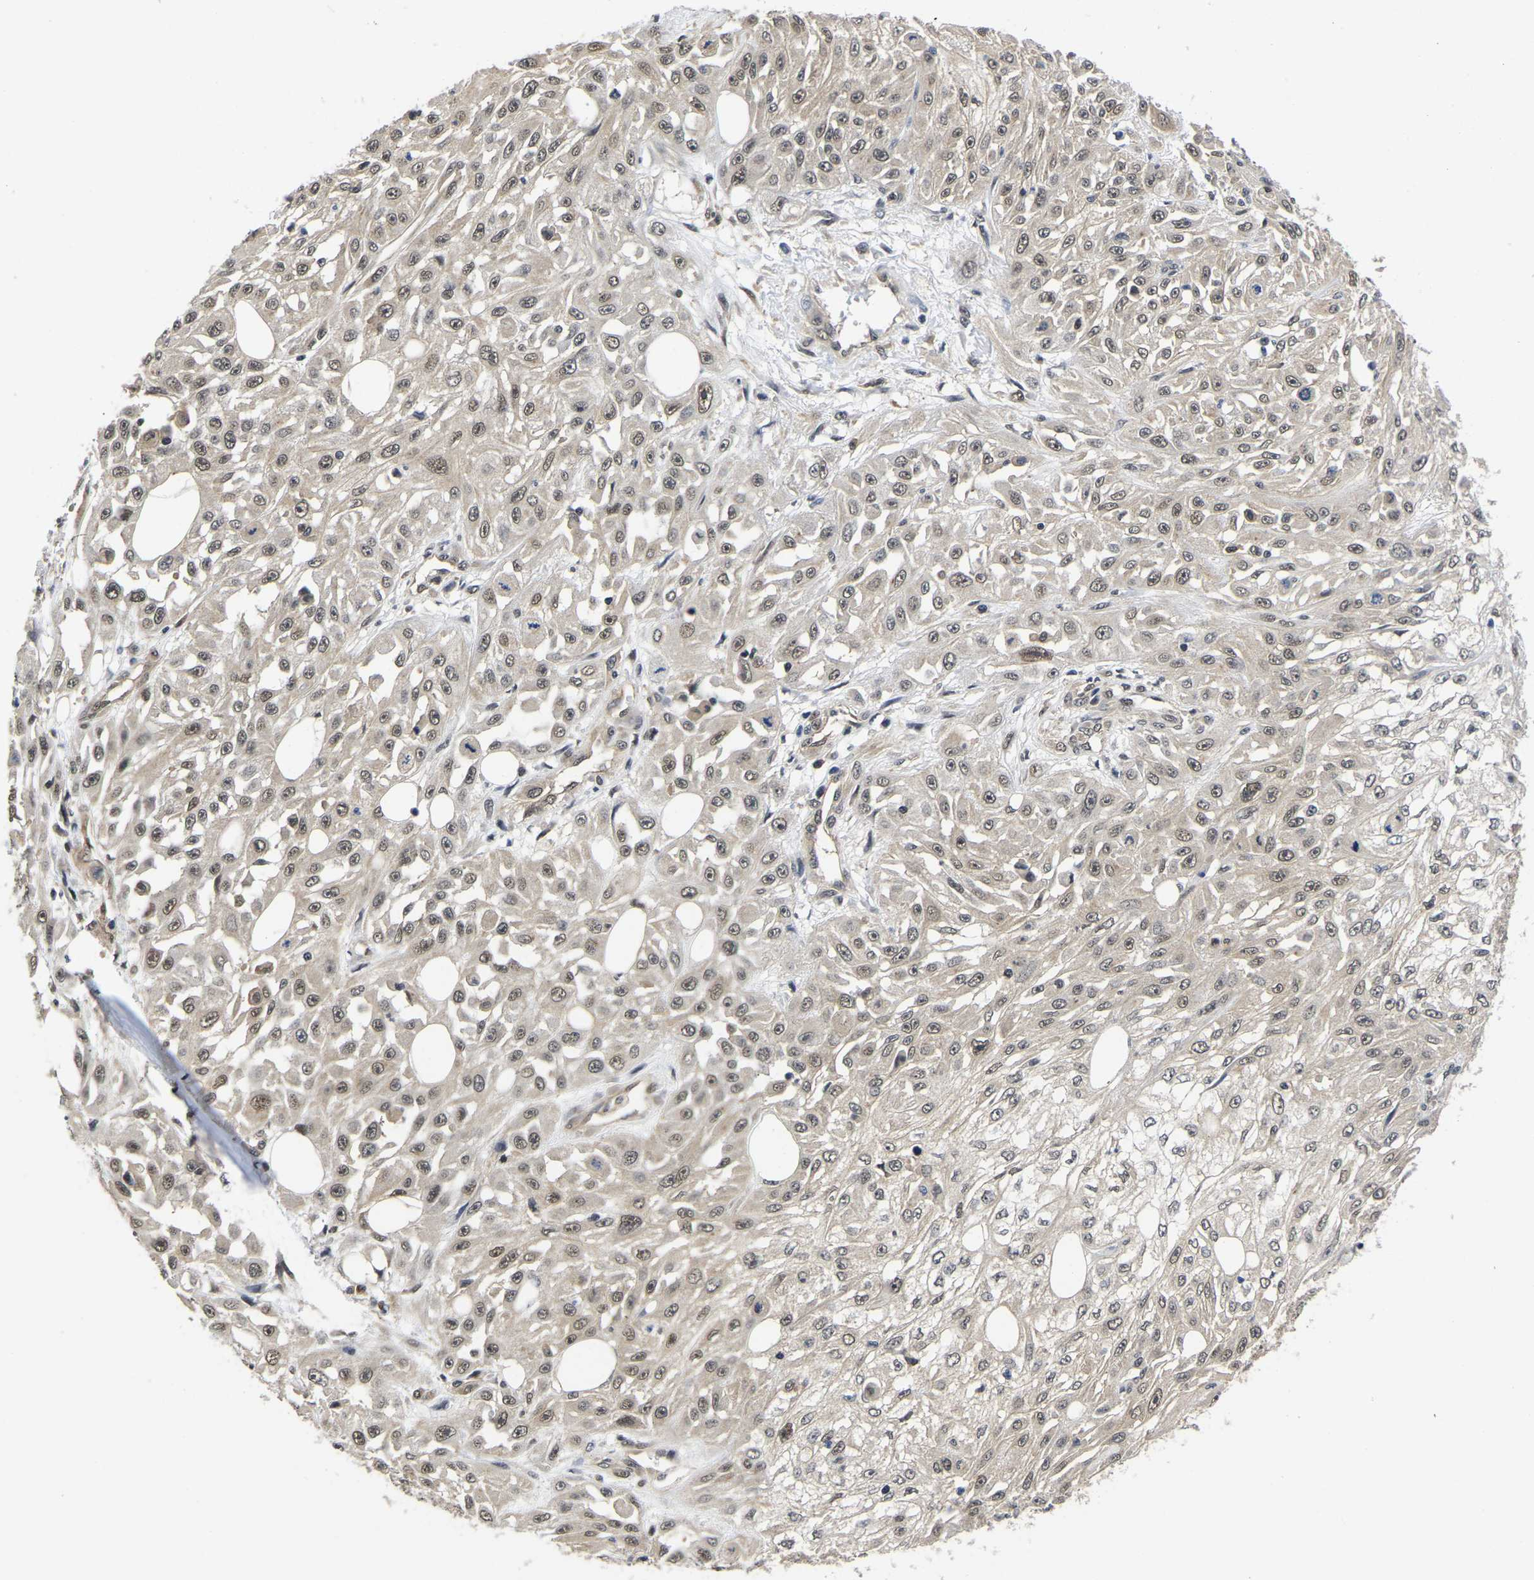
{"staining": {"intensity": "weak", "quantity": ">75%", "location": "nuclear"}, "tissue": "skin cancer", "cell_type": "Tumor cells", "image_type": "cancer", "snomed": [{"axis": "morphology", "description": "Squamous cell carcinoma, NOS"}, {"axis": "morphology", "description": "Squamous cell carcinoma, metastatic, NOS"}, {"axis": "topography", "description": "Skin"}, {"axis": "topography", "description": "Lymph node"}], "caption": "Tumor cells reveal low levels of weak nuclear positivity in about >75% of cells in human skin squamous cell carcinoma.", "gene": "MCOLN2", "patient": {"sex": "male", "age": 75}}